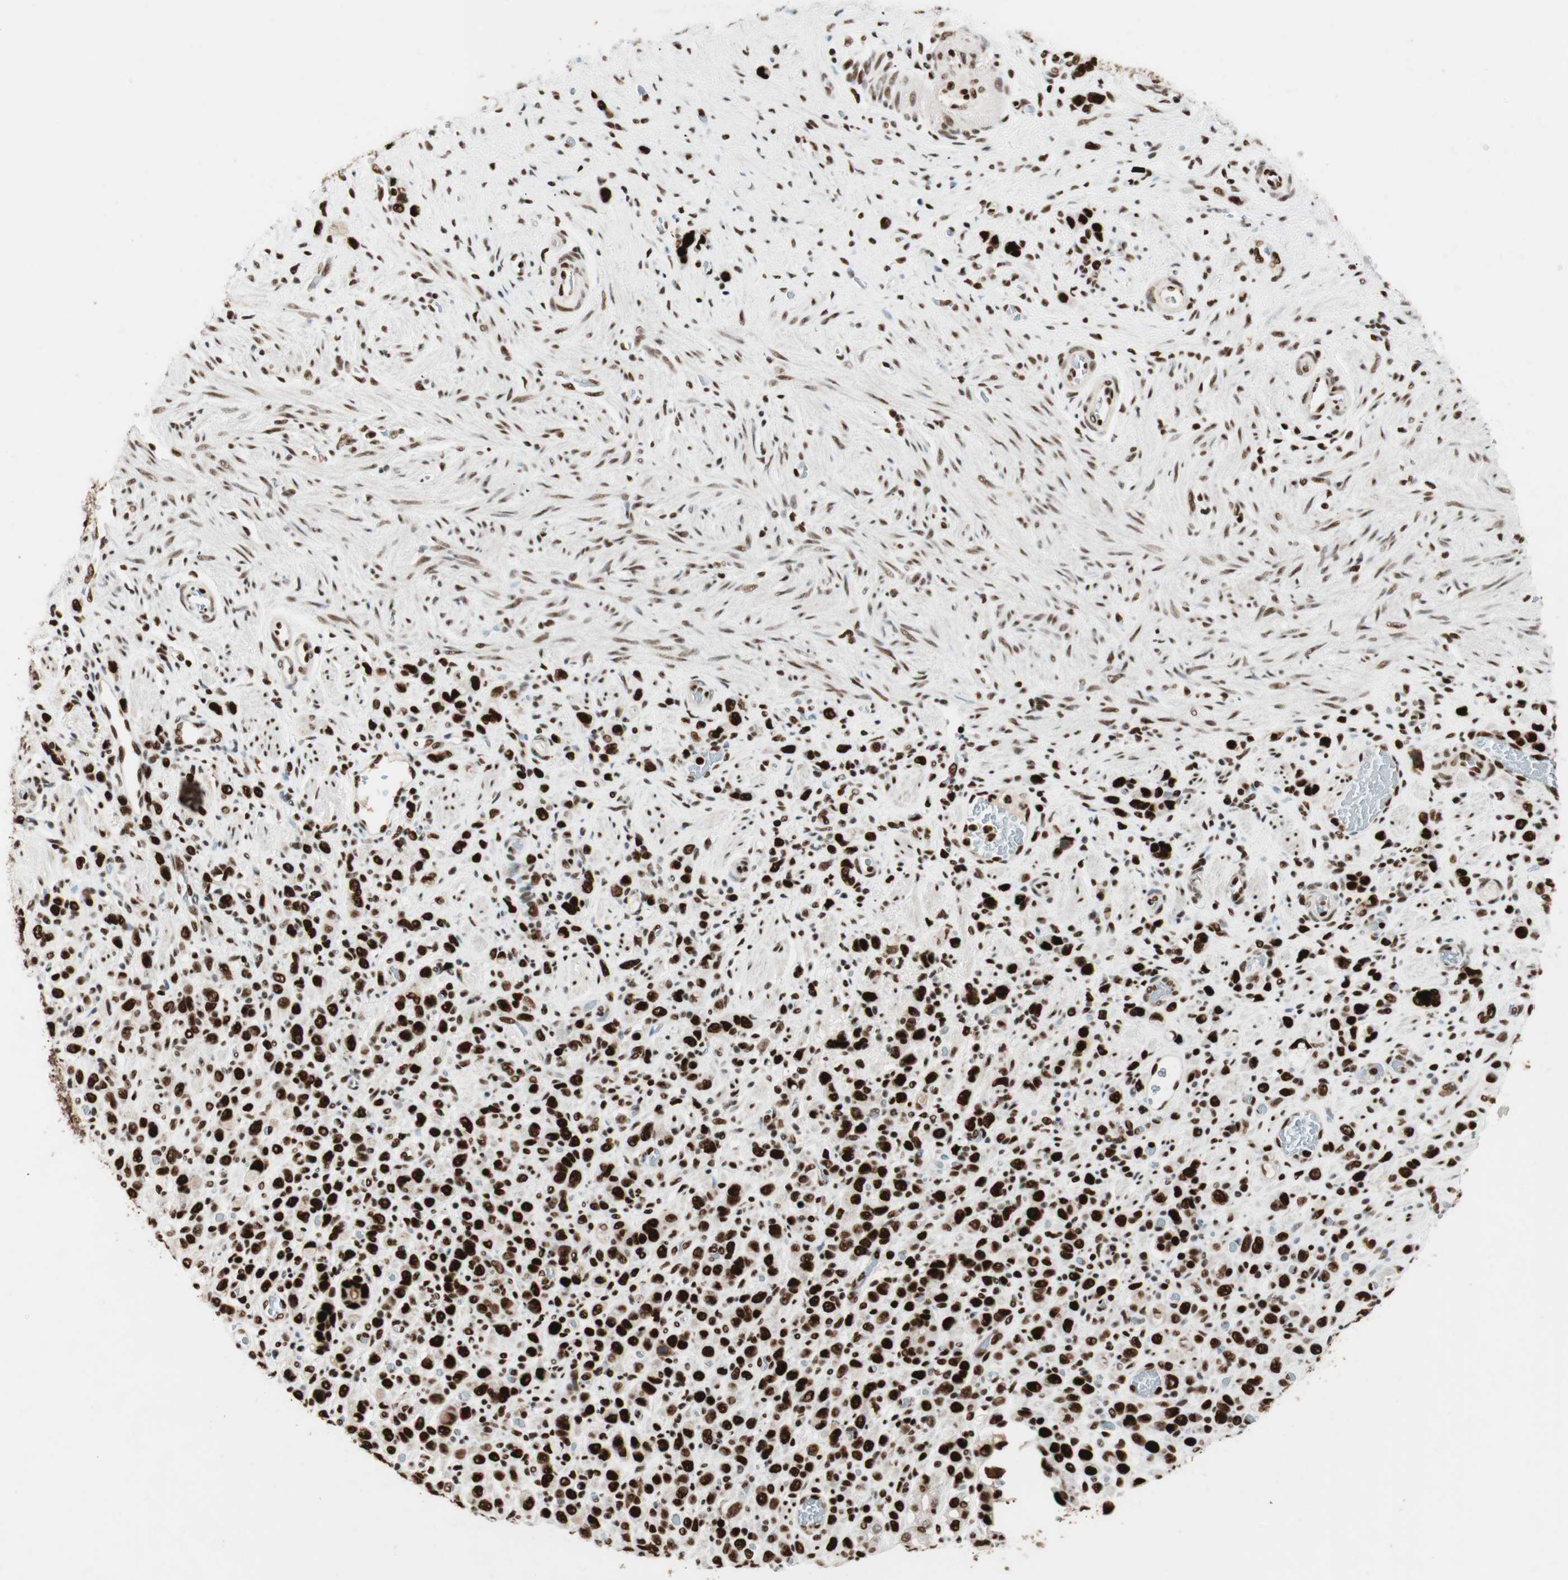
{"staining": {"intensity": "strong", "quantity": ">75%", "location": "nuclear"}, "tissue": "stomach cancer", "cell_type": "Tumor cells", "image_type": "cancer", "snomed": [{"axis": "morphology", "description": "Normal tissue, NOS"}, {"axis": "morphology", "description": "Adenocarcinoma, NOS"}, {"axis": "morphology", "description": "Adenocarcinoma, High grade"}, {"axis": "topography", "description": "Stomach, upper"}, {"axis": "topography", "description": "Stomach"}], "caption": "Stomach adenocarcinoma stained with a protein marker demonstrates strong staining in tumor cells.", "gene": "PSME3", "patient": {"sex": "female", "age": 65}}